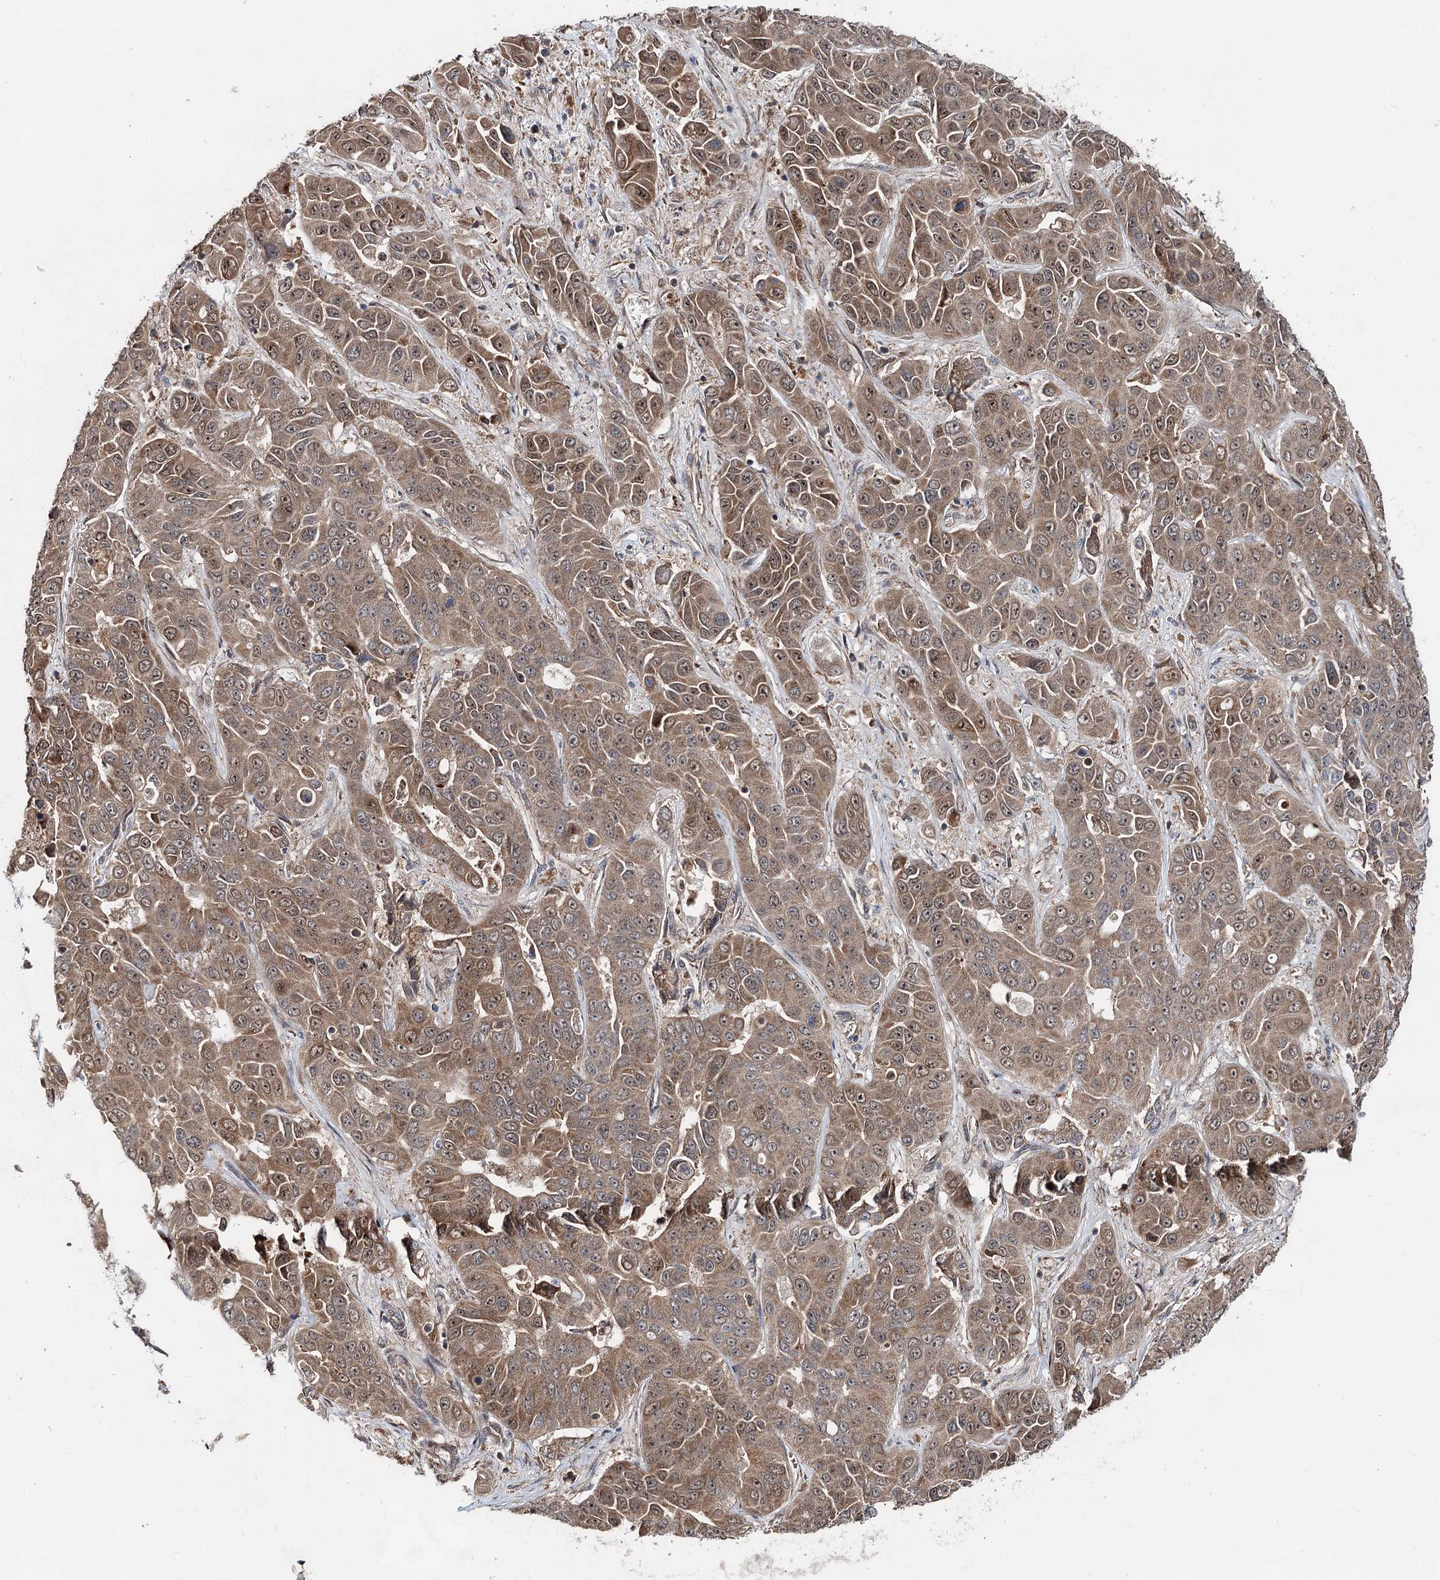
{"staining": {"intensity": "moderate", "quantity": ">75%", "location": "cytoplasmic/membranous"}, "tissue": "liver cancer", "cell_type": "Tumor cells", "image_type": "cancer", "snomed": [{"axis": "morphology", "description": "Cholangiocarcinoma"}, {"axis": "topography", "description": "Liver"}], "caption": "Cholangiocarcinoma (liver) tissue shows moderate cytoplasmic/membranous staining in about >75% of tumor cells, visualized by immunohistochemistry.", "gene": "MINDY3", "patient": {"sex": "female", "age": 52}}